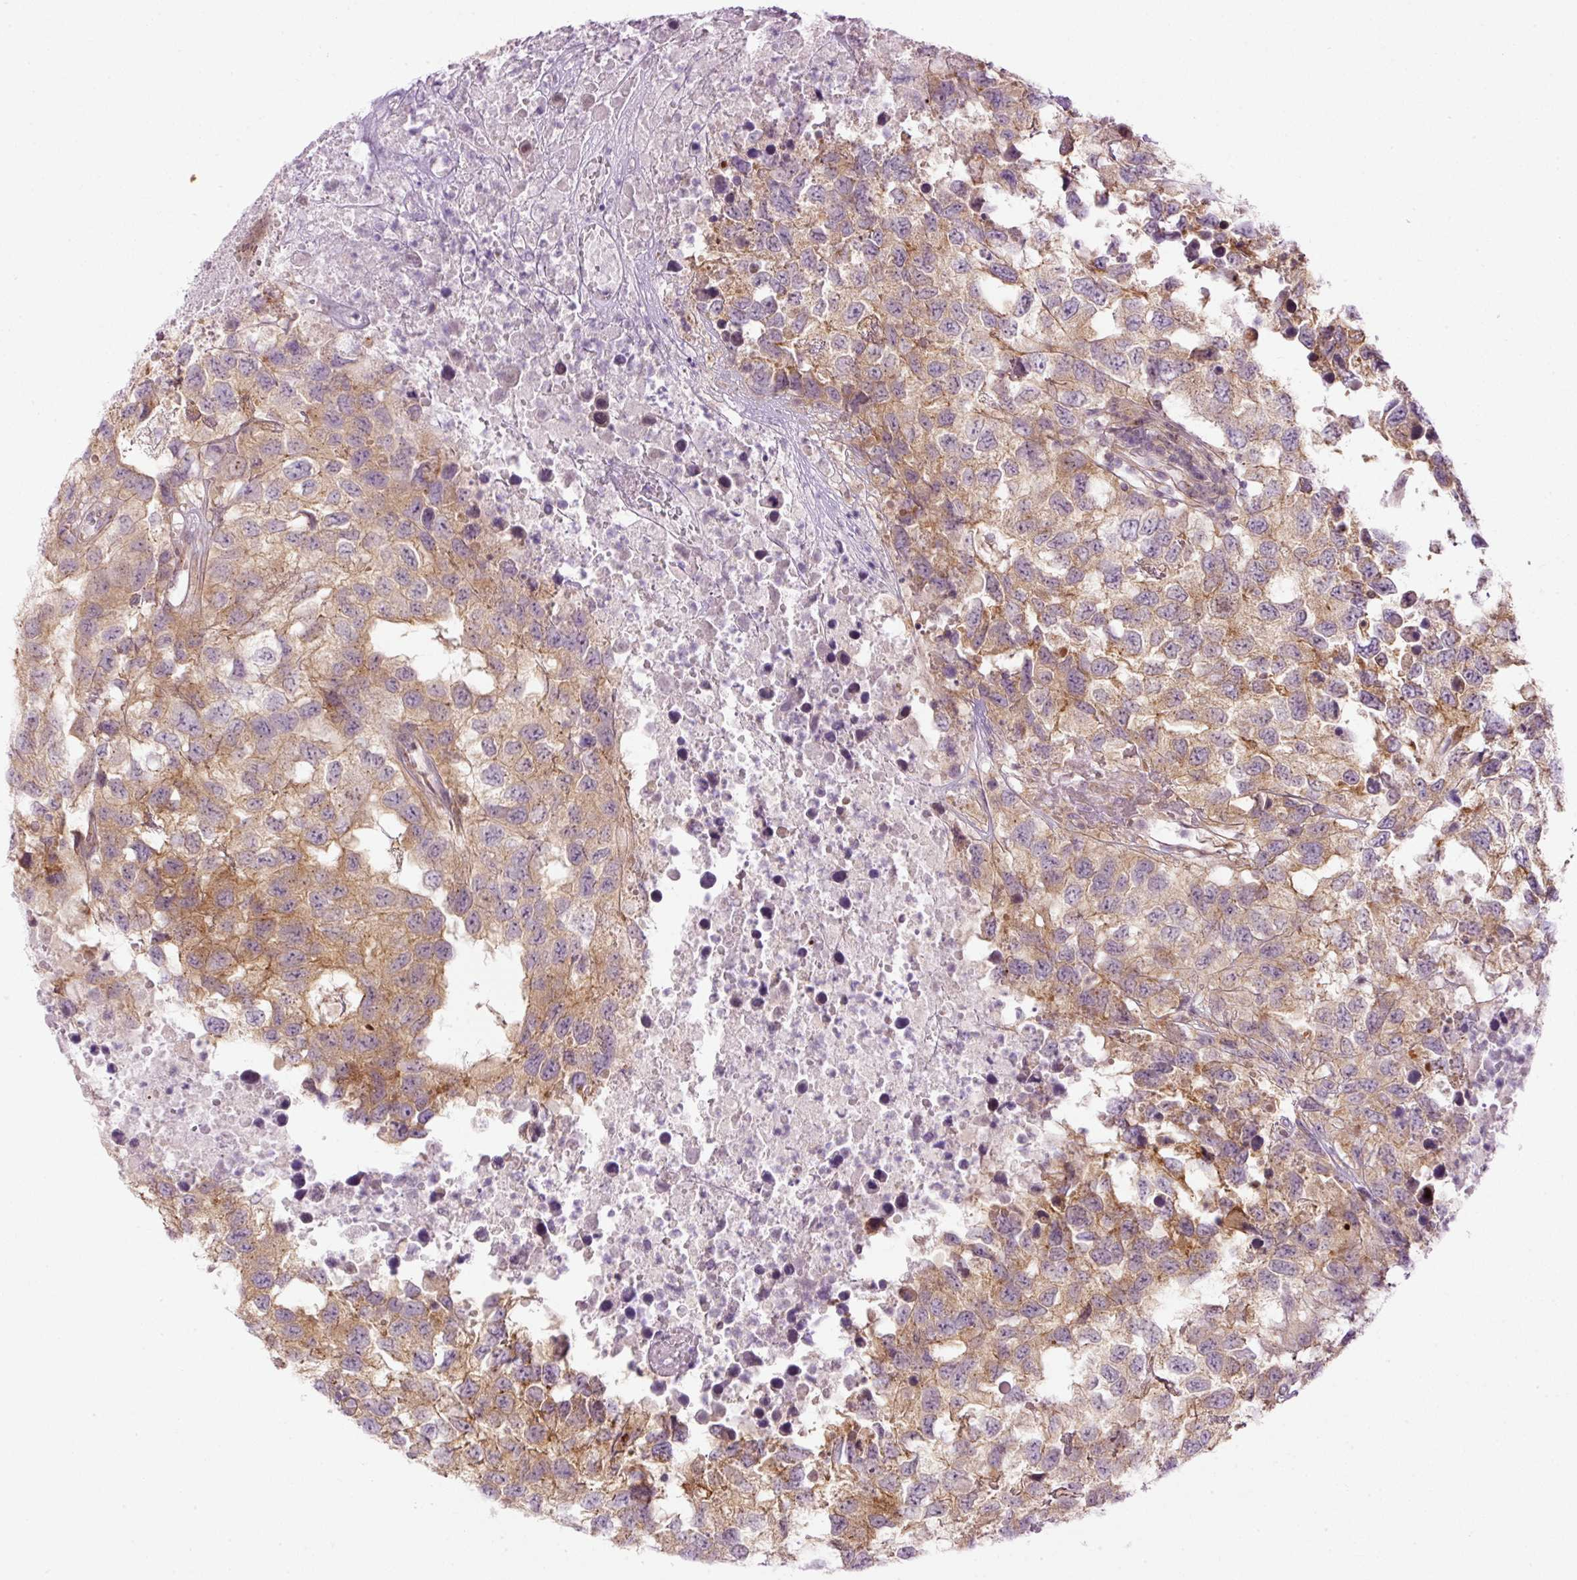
{"staining": {"intensity": "moderate", "quantity": ">75%", "location": "cytoplasmic/membranous"}, "tissue": "testis cancer", "cell_type": "Tumor cells", "image_type": "cancer", "snomed": [{"axis": "morphology", "description": "Carcinoma, Embryonal, NOS"}, {"axis": "topography", "description": "Testis"}], "caption": "Approximately >75% of tumor cells in testis embryonal carcinoma show moderate cytoplasmic/membranous protein staining as visualized by brown immunohistochemical staining.", "gene": "MZT2B", "patient": {"sex": "male", "age": 83}}